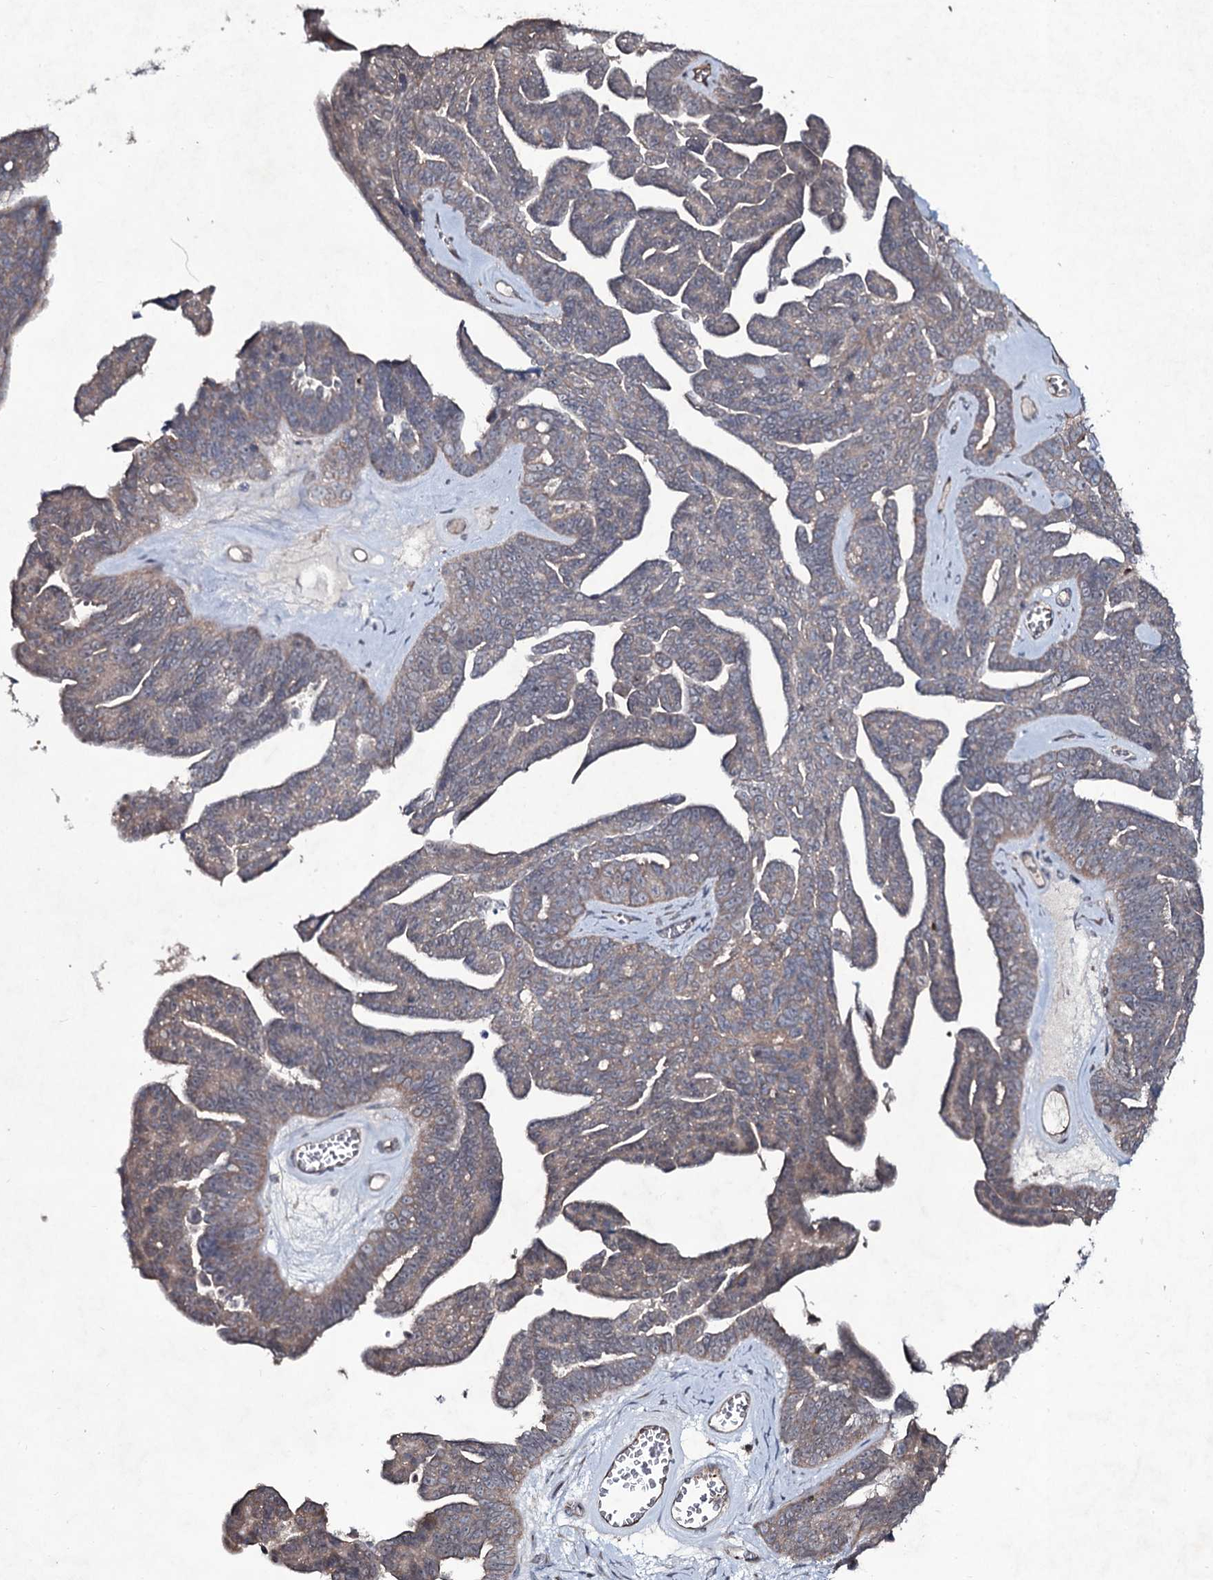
{"staining": {"intensity": "weak", "quantity": "<25%", "location": "cytoplasmic/membranous"}, "tissue": "ovarian cancer", "cell_type": "Tumor cells", "image_type": "cancer", "snomed": [{"axis": "morphology", "description": "Cystadenocarcinoma, serous, NOS"}, {"axis": "topography", "description": "Ovary"}], "caption": "Immunohistochemistry (IHC) image of ovarian cancer stained for a protein (brown), which demonstrates no expression in tumor cells. (DAB immunohistochemistry (IHC) with hematoxylin counter stain).", "gene": "SNAP23", "patient": {"sex": "female", "age": 79}}